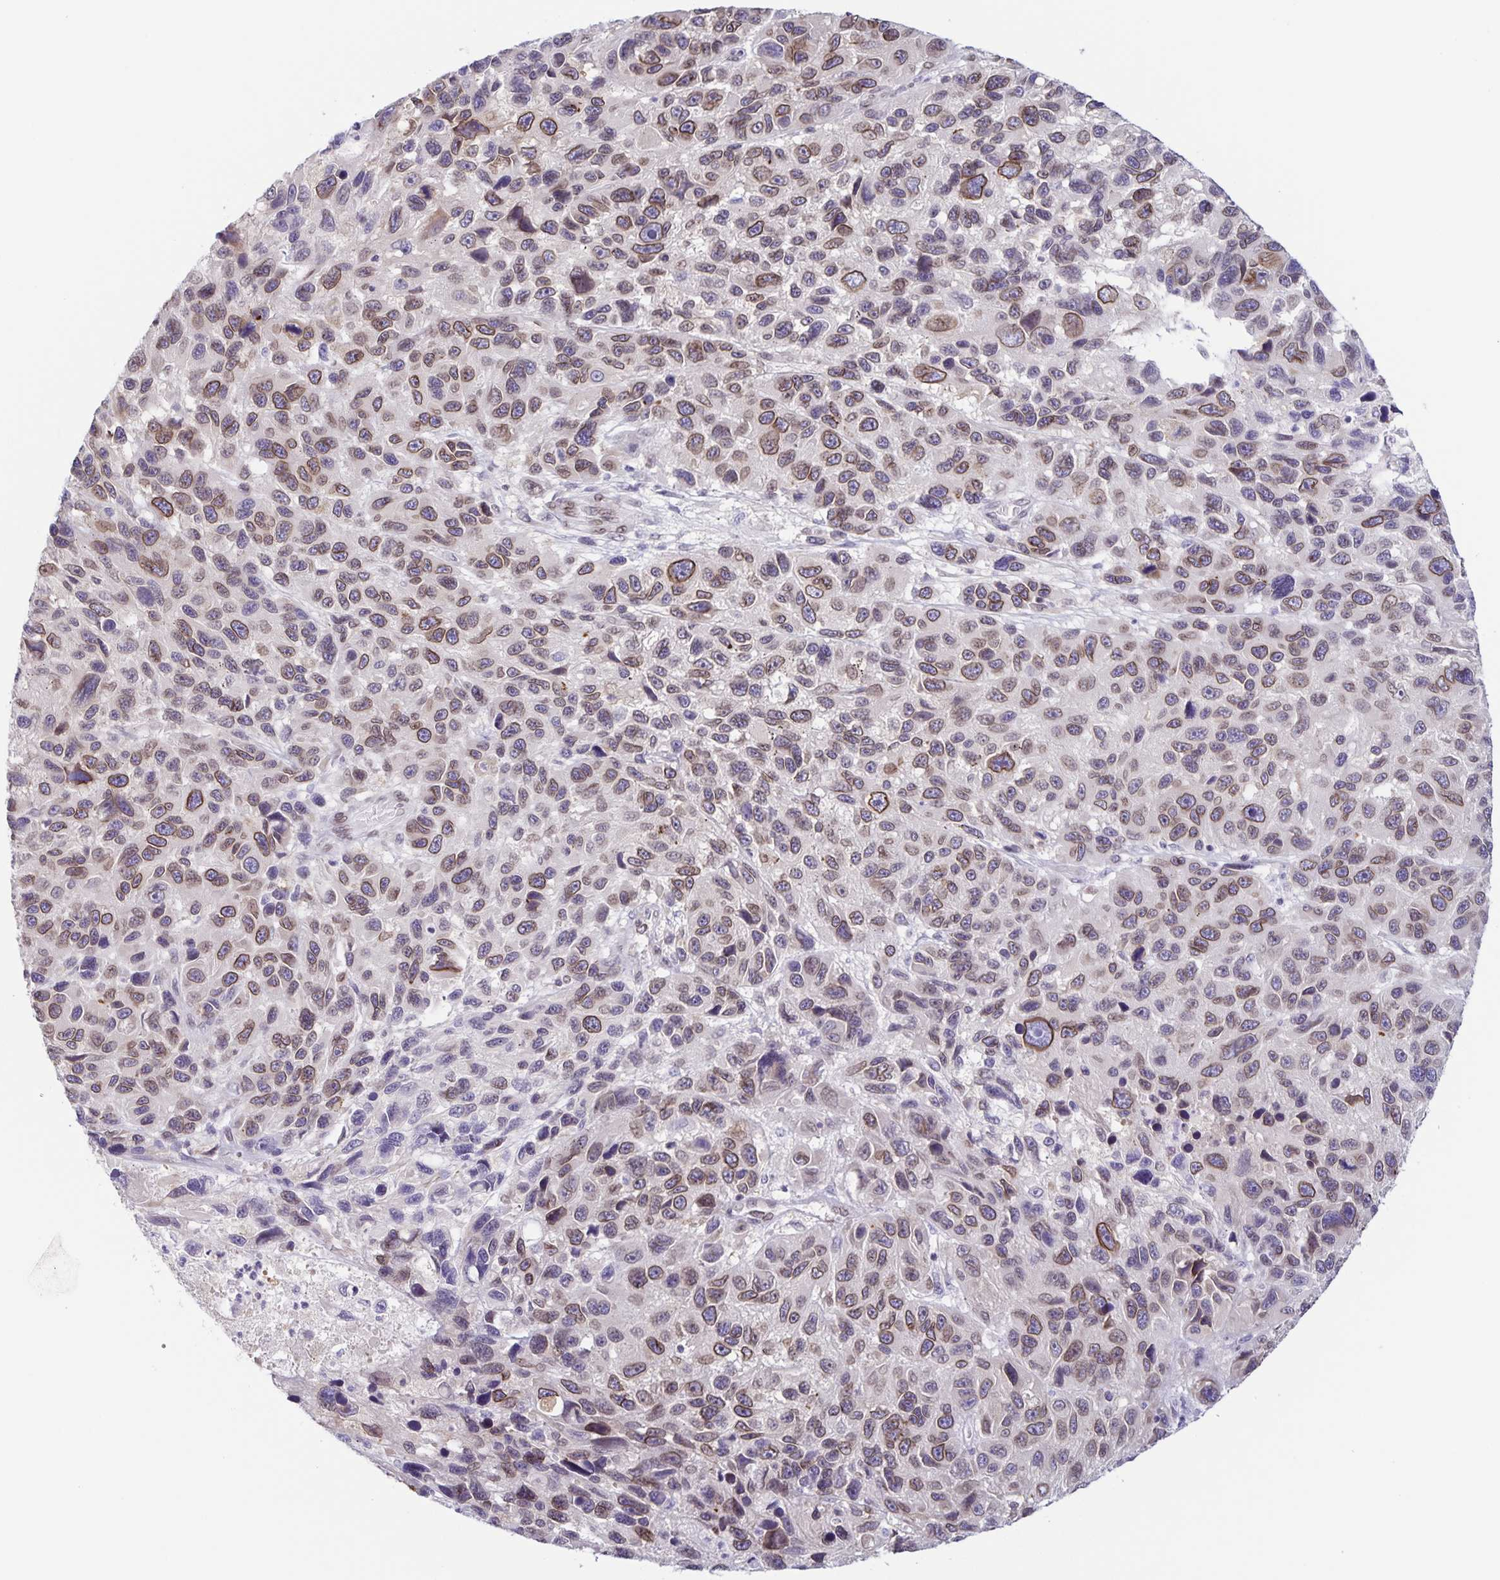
{"staining": {"intensity": "moderate", "quantity": ">75%", "location": "cytoplasmic/membranous,nuclear"}, "tissue": "melanoma", "cell_type": "Tumor cells", "image_type": "cancer", "snomed": [{"axis": "morphology", "description": "Malignant melanoma, NOS"}, {"axis": "topography", "description": "Skin"}], "caption": "This micrograph exhibits IHC staining of melanoma, with medium moderate cytoplasmic/membranous and nuclear staining in approximately >75% of tumor cells.", "gene": "SYNE2", "patient": {"sex": "male", "age": 53}}